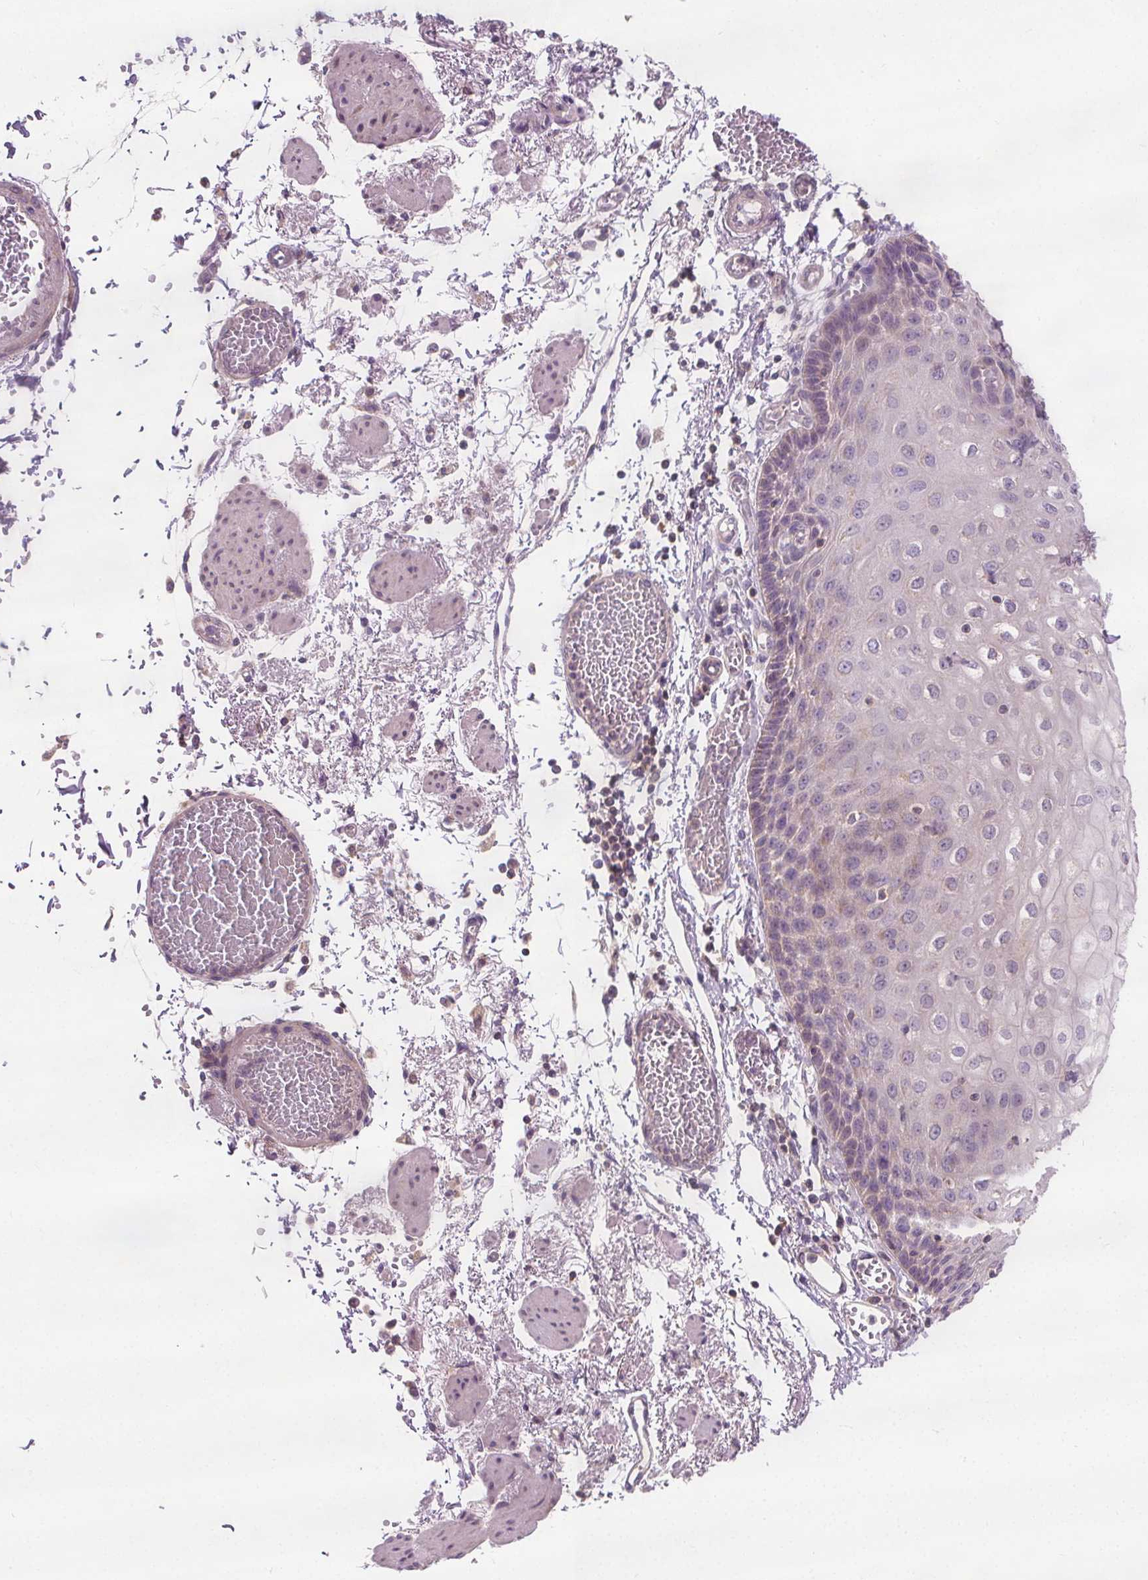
{"staining": {"intensity": "negative", "quantity": "none", "location": "none"}, "tissue": "esophagus", "cell_type": "Squamous epithelial cells", "image_type": "normal", "snomed": [{"axis": "morphology", "description": "Normal tissue, NOS"}, {"axis": "morphology", "description": "Adenocarcinoma, NOS"}, {"axis": "topography", "description": "Esophagus"}], "caption": "IHC photomicrograph of normal esophagus: esophagus stained with DAB (3,3'-diaminobenzidine) demonstrates no significant protein staining in squamous epithelial cells.", "gene": "RAB20", "patient": {"sex": "male", "age": 81}}